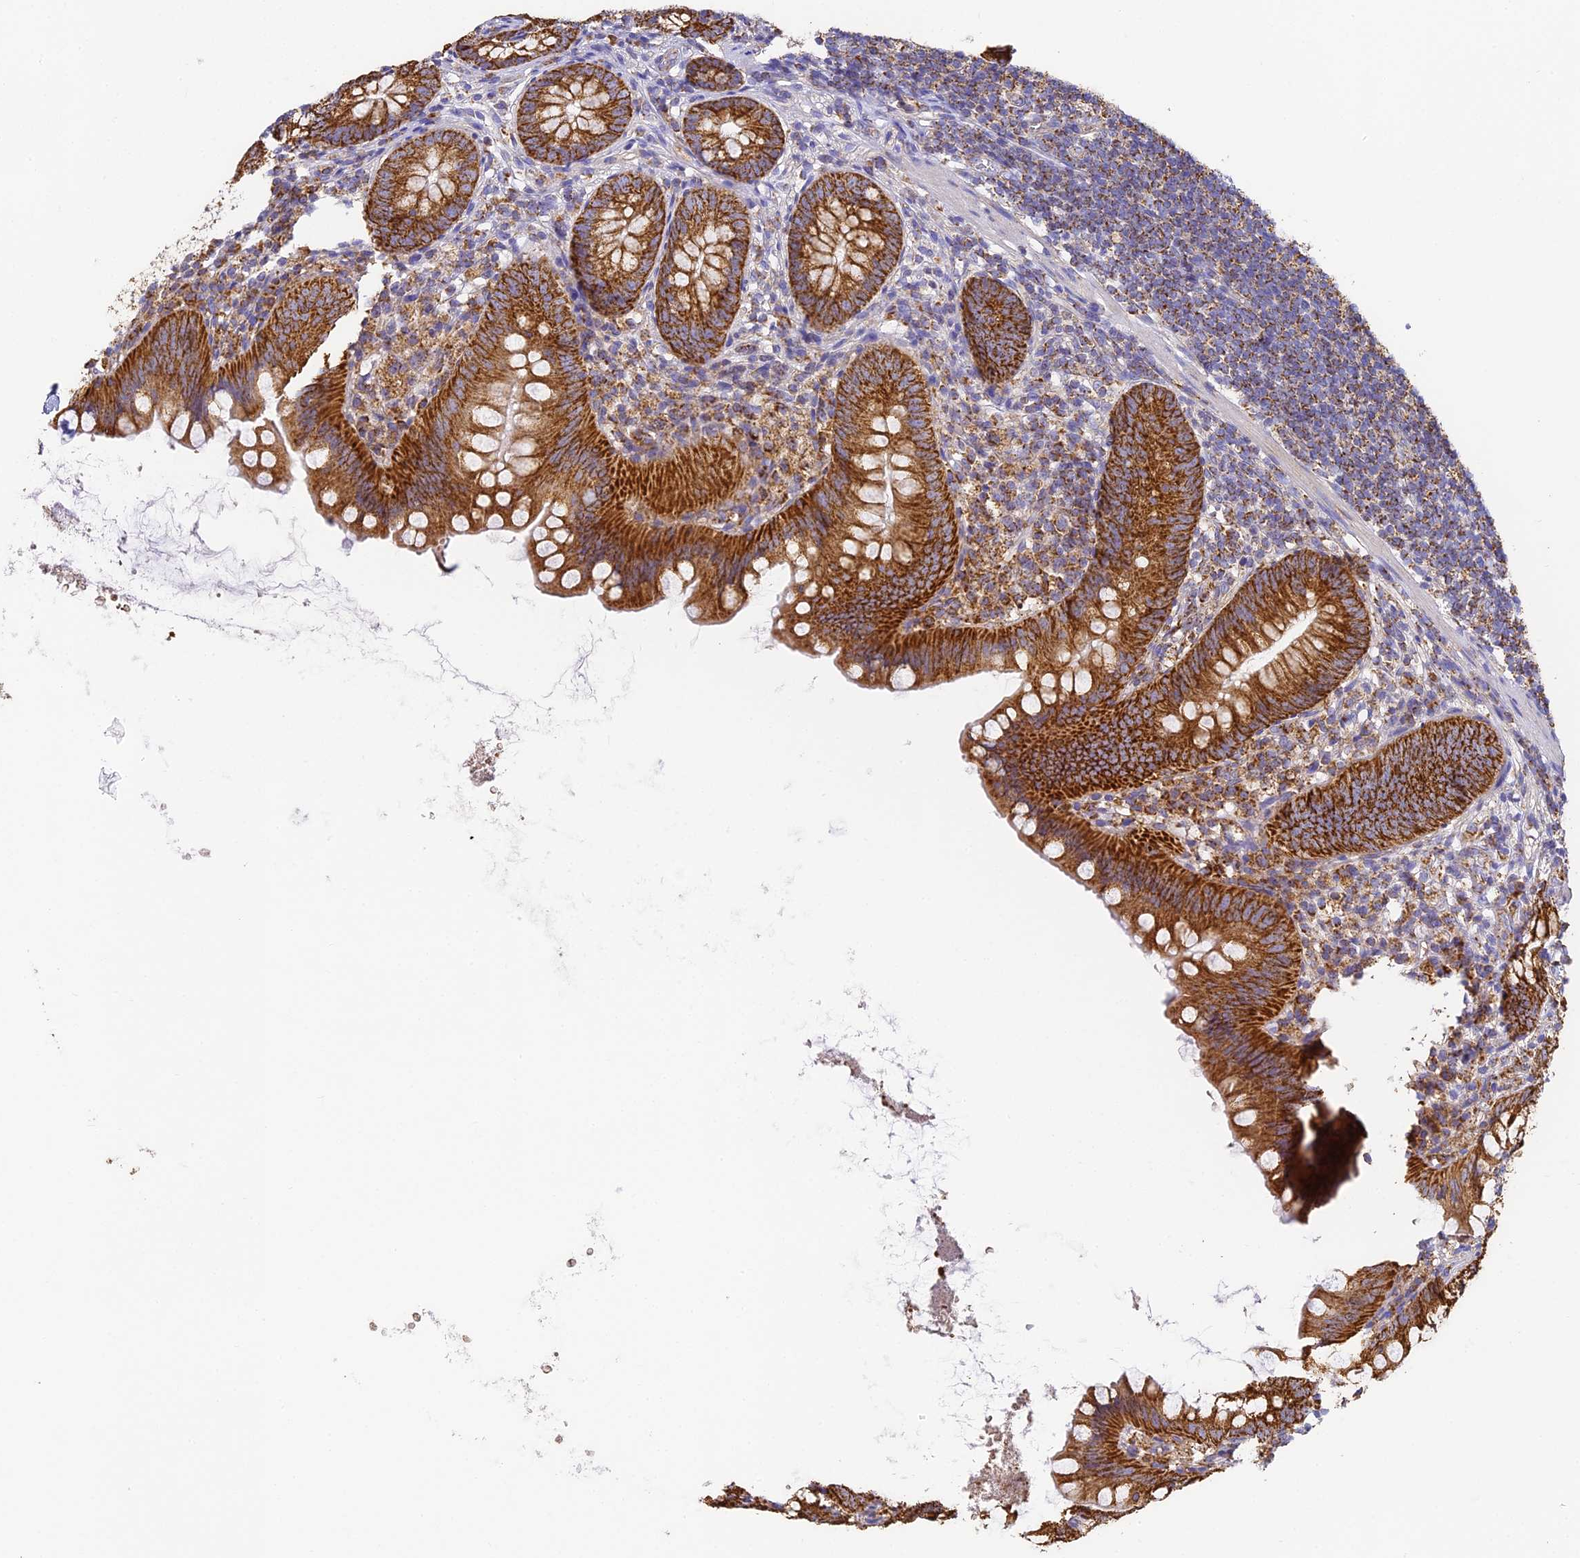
{"staining": {"intensity": "strong", "quantity": ">75%", "location": "cytoplasmic/membranous"}, "tissue": "appendix", "cell_type": "Glandular cells", "image_type": "normal", "snomed": [{"axis": "morphology", "description": "Normal tissue, NOS"}, {"axis": "topography", "description": "Appendix"}], "caption": "Approximately >75% of glandular cells in normal human appendix demonstrate strong cytoplasmic/membranous protein expression as visualized by brown immunohistochemical staining.", "gene": "COX6C", "patient": {"sex": "female", "age": 62}}